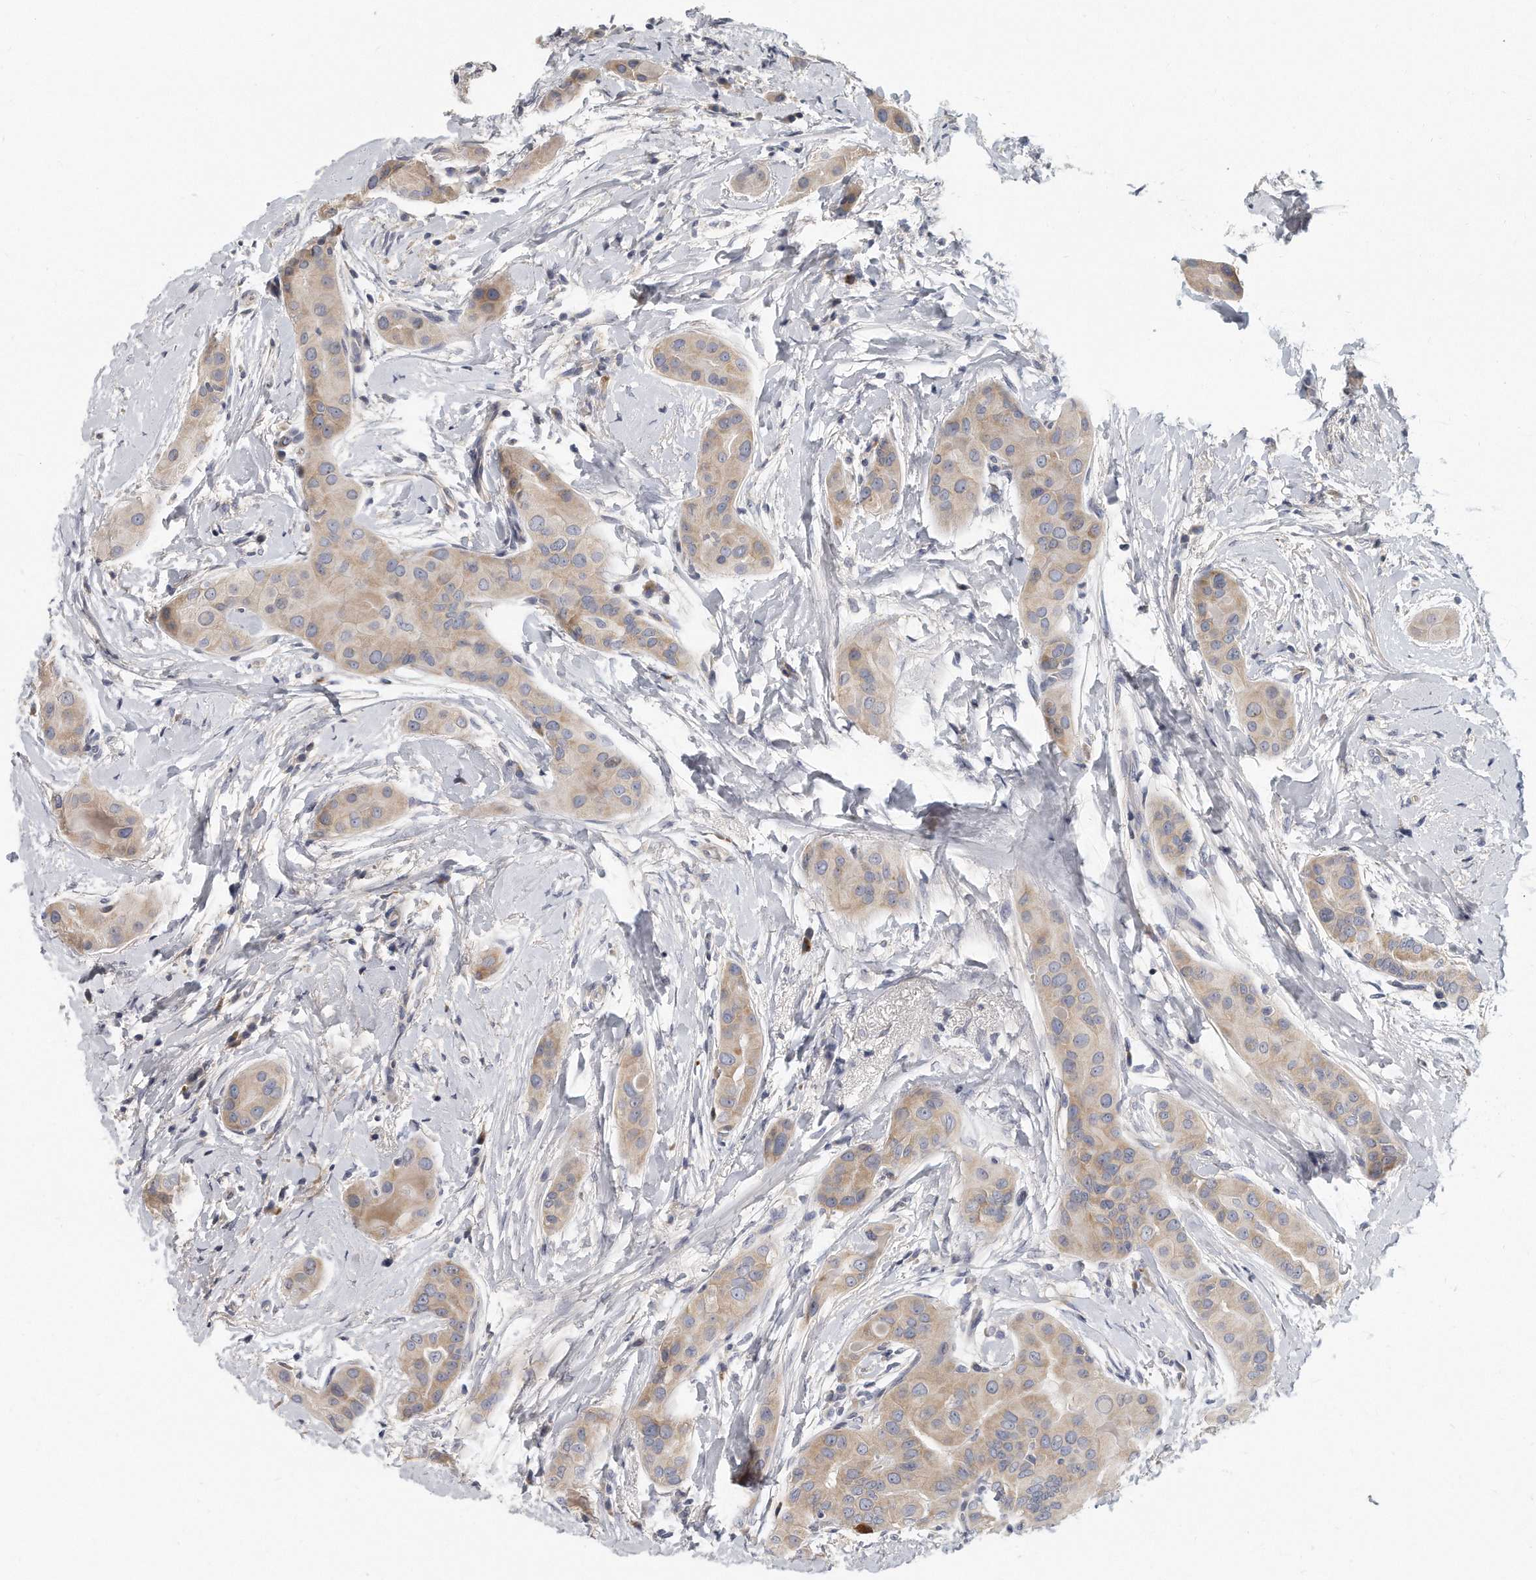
{"staining": {"intensity": "weak", "quantity": "25%-75%", "location": "cytoplasmic/membranous"}, "tissue": "thyroid cancer", "cell_type": "Tumor cells", "image_type": "cancer", "snomed": [{"axis": "morphology", "description": "Papillary adenocarcinoma, NOS"}, {"axis": "topography", "description": "Thyroid gland"}], "caption": "A high-resolution image shows IHC staining of thyroid papillary adenocarcinoma, which reveals weak cytoplasmic/membranous positivity in about 25%-75% of tumor cells. The staining was performed using DAB, with brown indicating positive protein expression. Nuclei are stained blue with hematoxylin.", "gene": "PLEKHA6", "patient": {"sex": "male", "age": 33}}